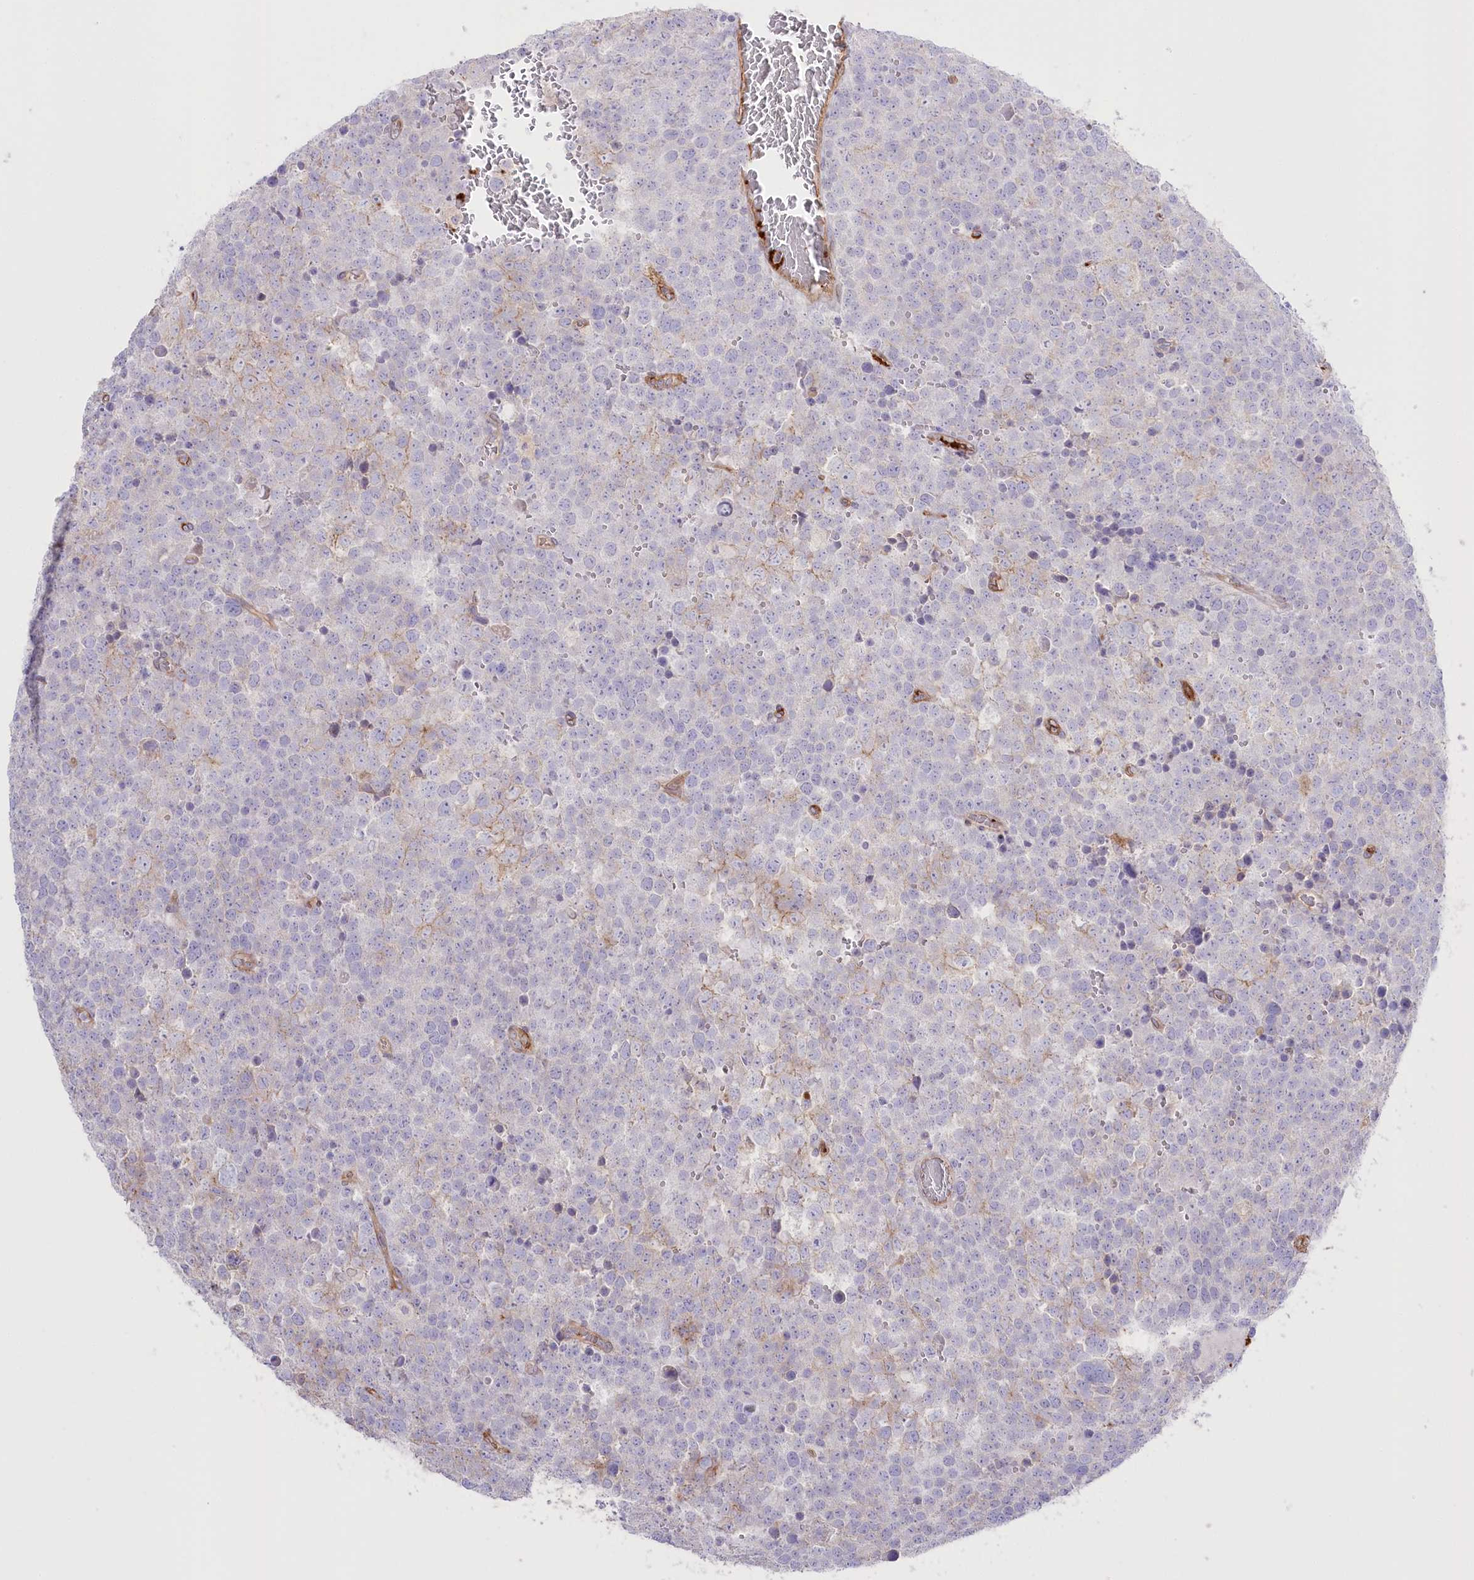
{"staining": {"intensity": "negative", "quantity": "none", "location": "none"}, "tissue": "testis cancer", "cell_type": "Tumor cells", "image_type": "cancer", "snomed": [{"axis": "morphology", "description": "Seminoma, NOS"}, {"axis": "topography", "description": "Testis"}], "caption": "This is an immunohistochemistry (IHC) image of testis cancer (seminoma). There is no positivity in tumor cells.", "gene": "SLC39A10", "patient": {"sex": "male", "age": 71}}